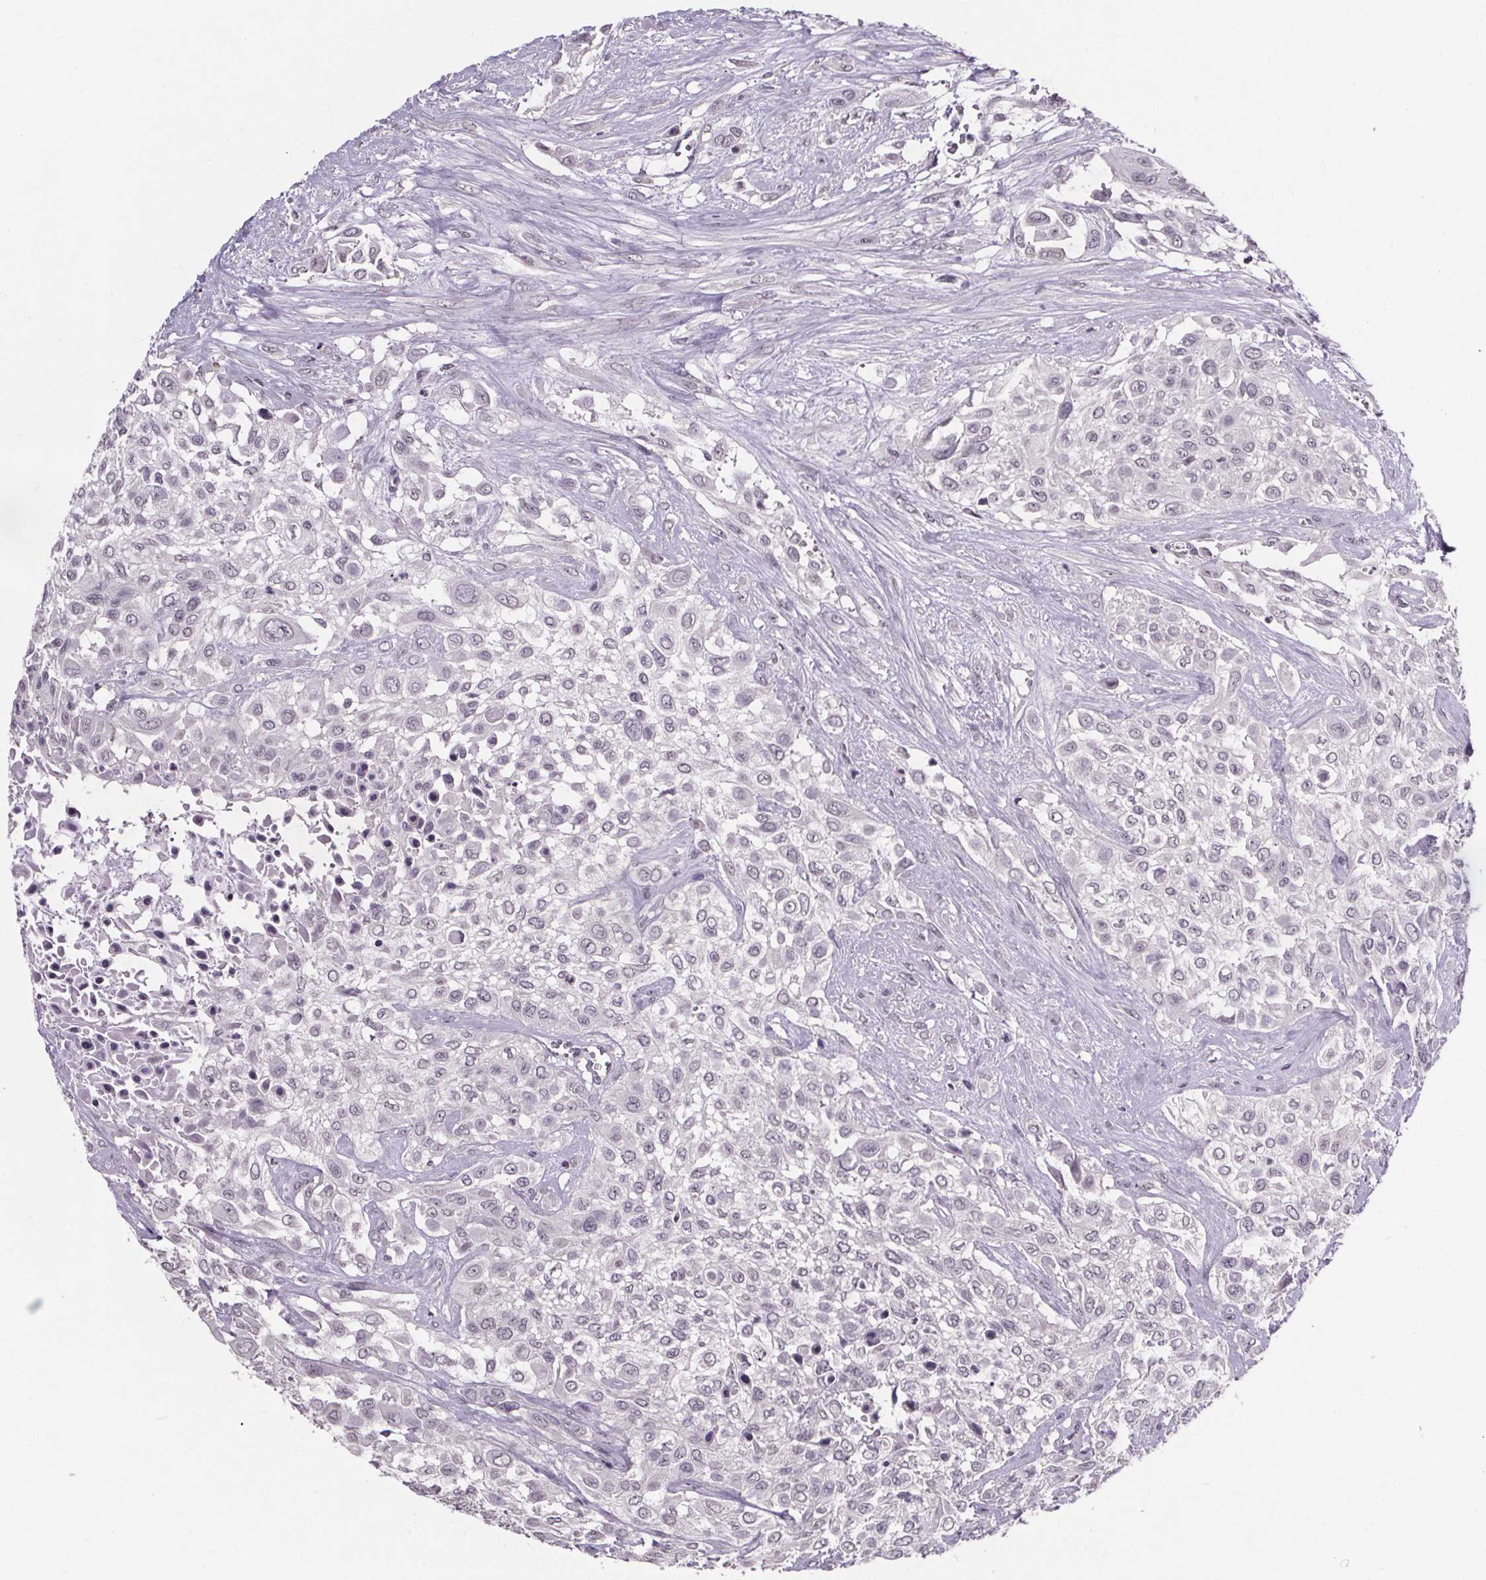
{"staining": {"intensity": "negative", "quantity": "none", "location": "none"}, "tissue": "urothelial cancer", "cell_type": "Tumor cells", "image_type": "cancer", "snomed": [{"axis": "morphology", "description": "Urothelial carcinoma, High grade"}, {"axis": "topography", "description": "Urinary bladder"}], "caption": "This image is of urothelial cancer stained with immunohistochemistry to label a protein in brown with the nuclei are counter-stained blue. There is no expression in tumor cells.", "gene": "NKX6-1", "patient": {"sex": "male", "age": 57}}